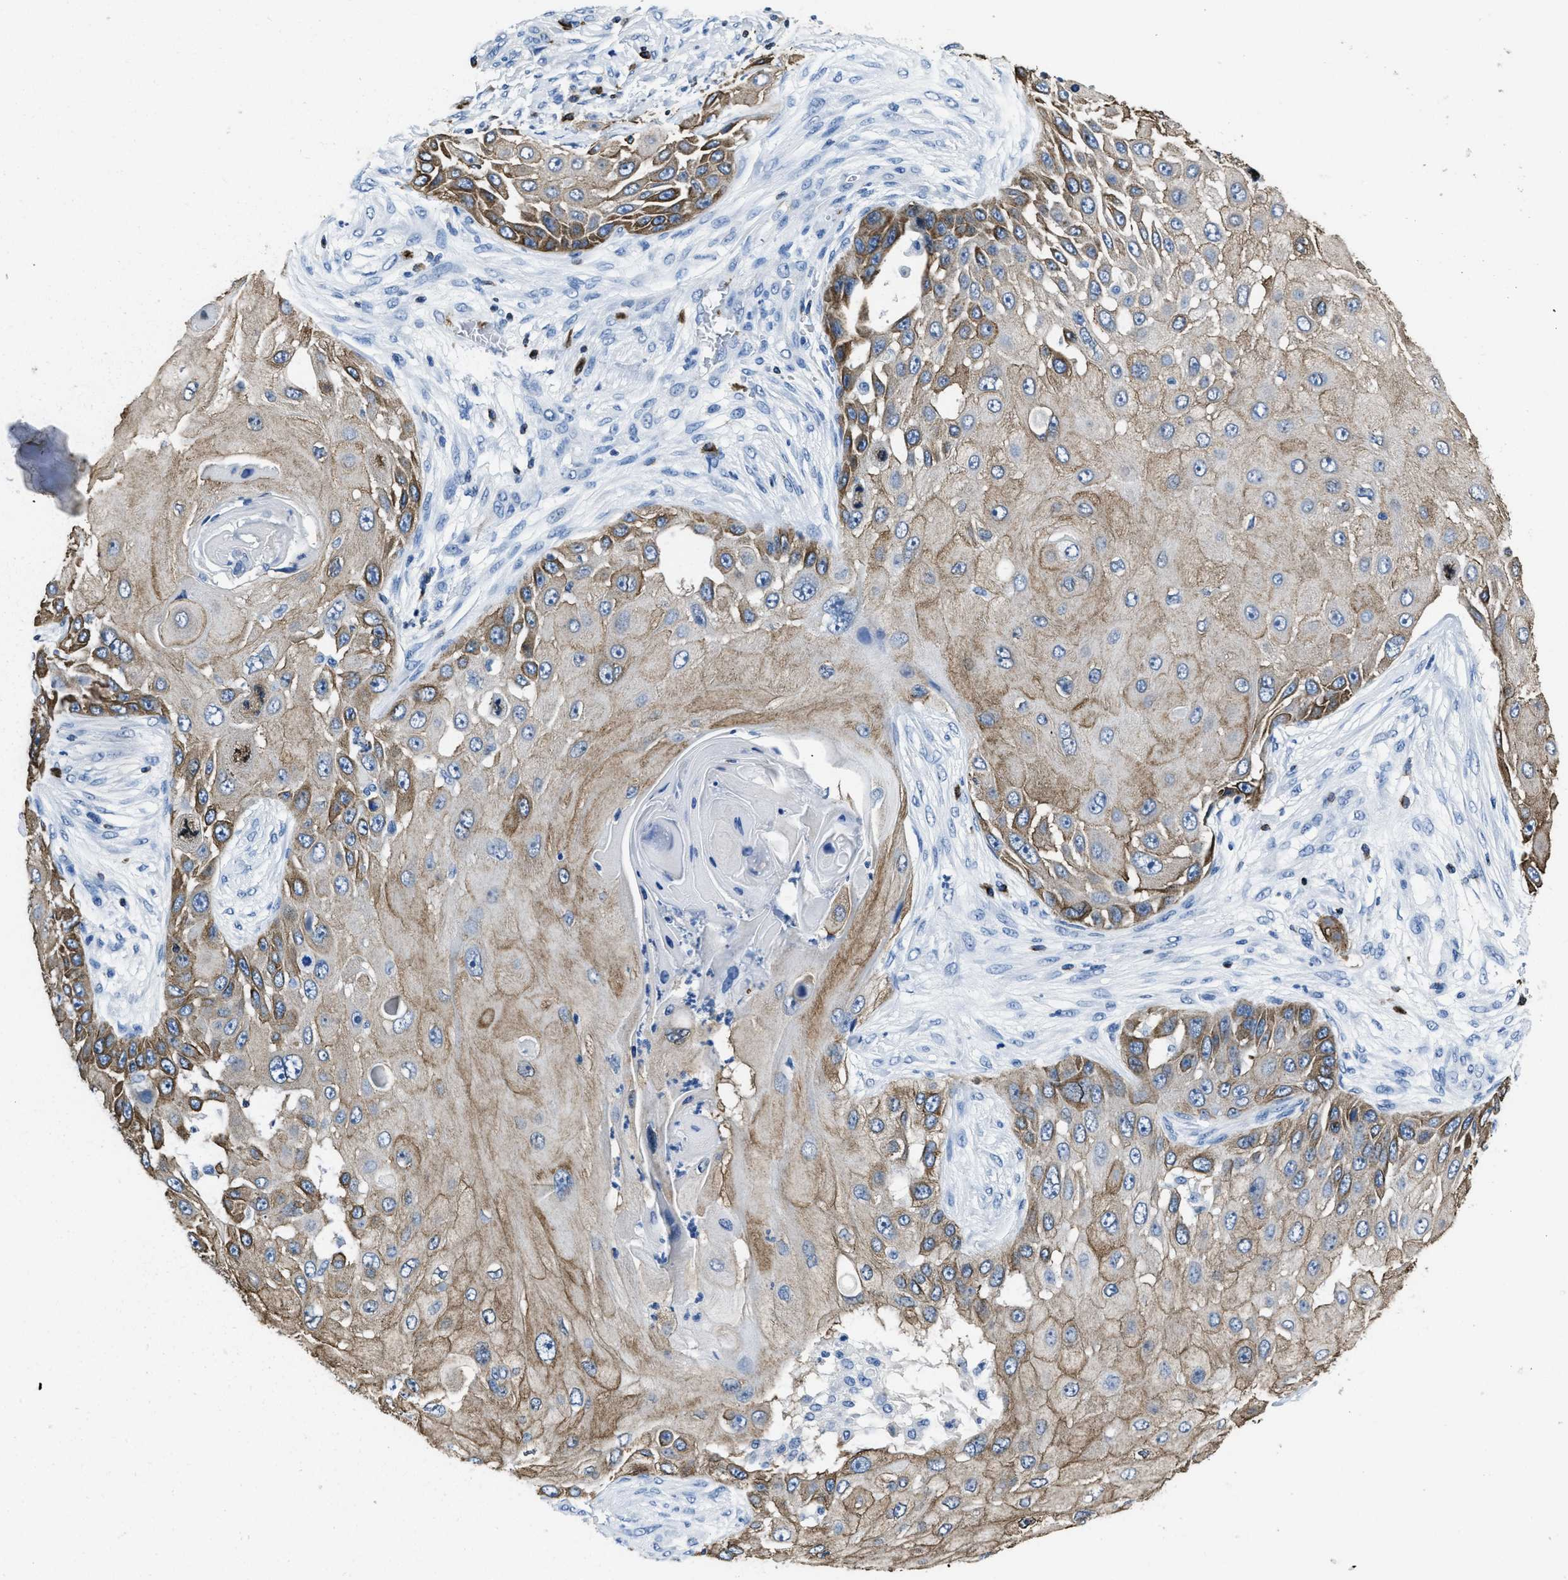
{"staining": {"intensity": "moderate", "quantity": ">75%", "location": "cytoplasmic/membranous"}, "tissue": "skin cancer", "cell_type": "Tumor cells", "image_type": "cancer", "snomed": [{"axis": "morphology", "description": "Squamous cell carcinoma, NOS"}, {"axis": "topography", "description": "Skin"}], "caption": "Immunohistochemistry (IHC) micrograph of neoplastic tissue: squamous cell carcinoma (skin) stained using immunohistochemistry (IHC) reveals medium levels of moderate protein expression localized specifically in the cytoplasmic/membranous of tumor cells, appearing as a cytoplasmic/membranous brown color.", "gene": "ITGA3", "patient": {"sex": "female", "age": 44}}